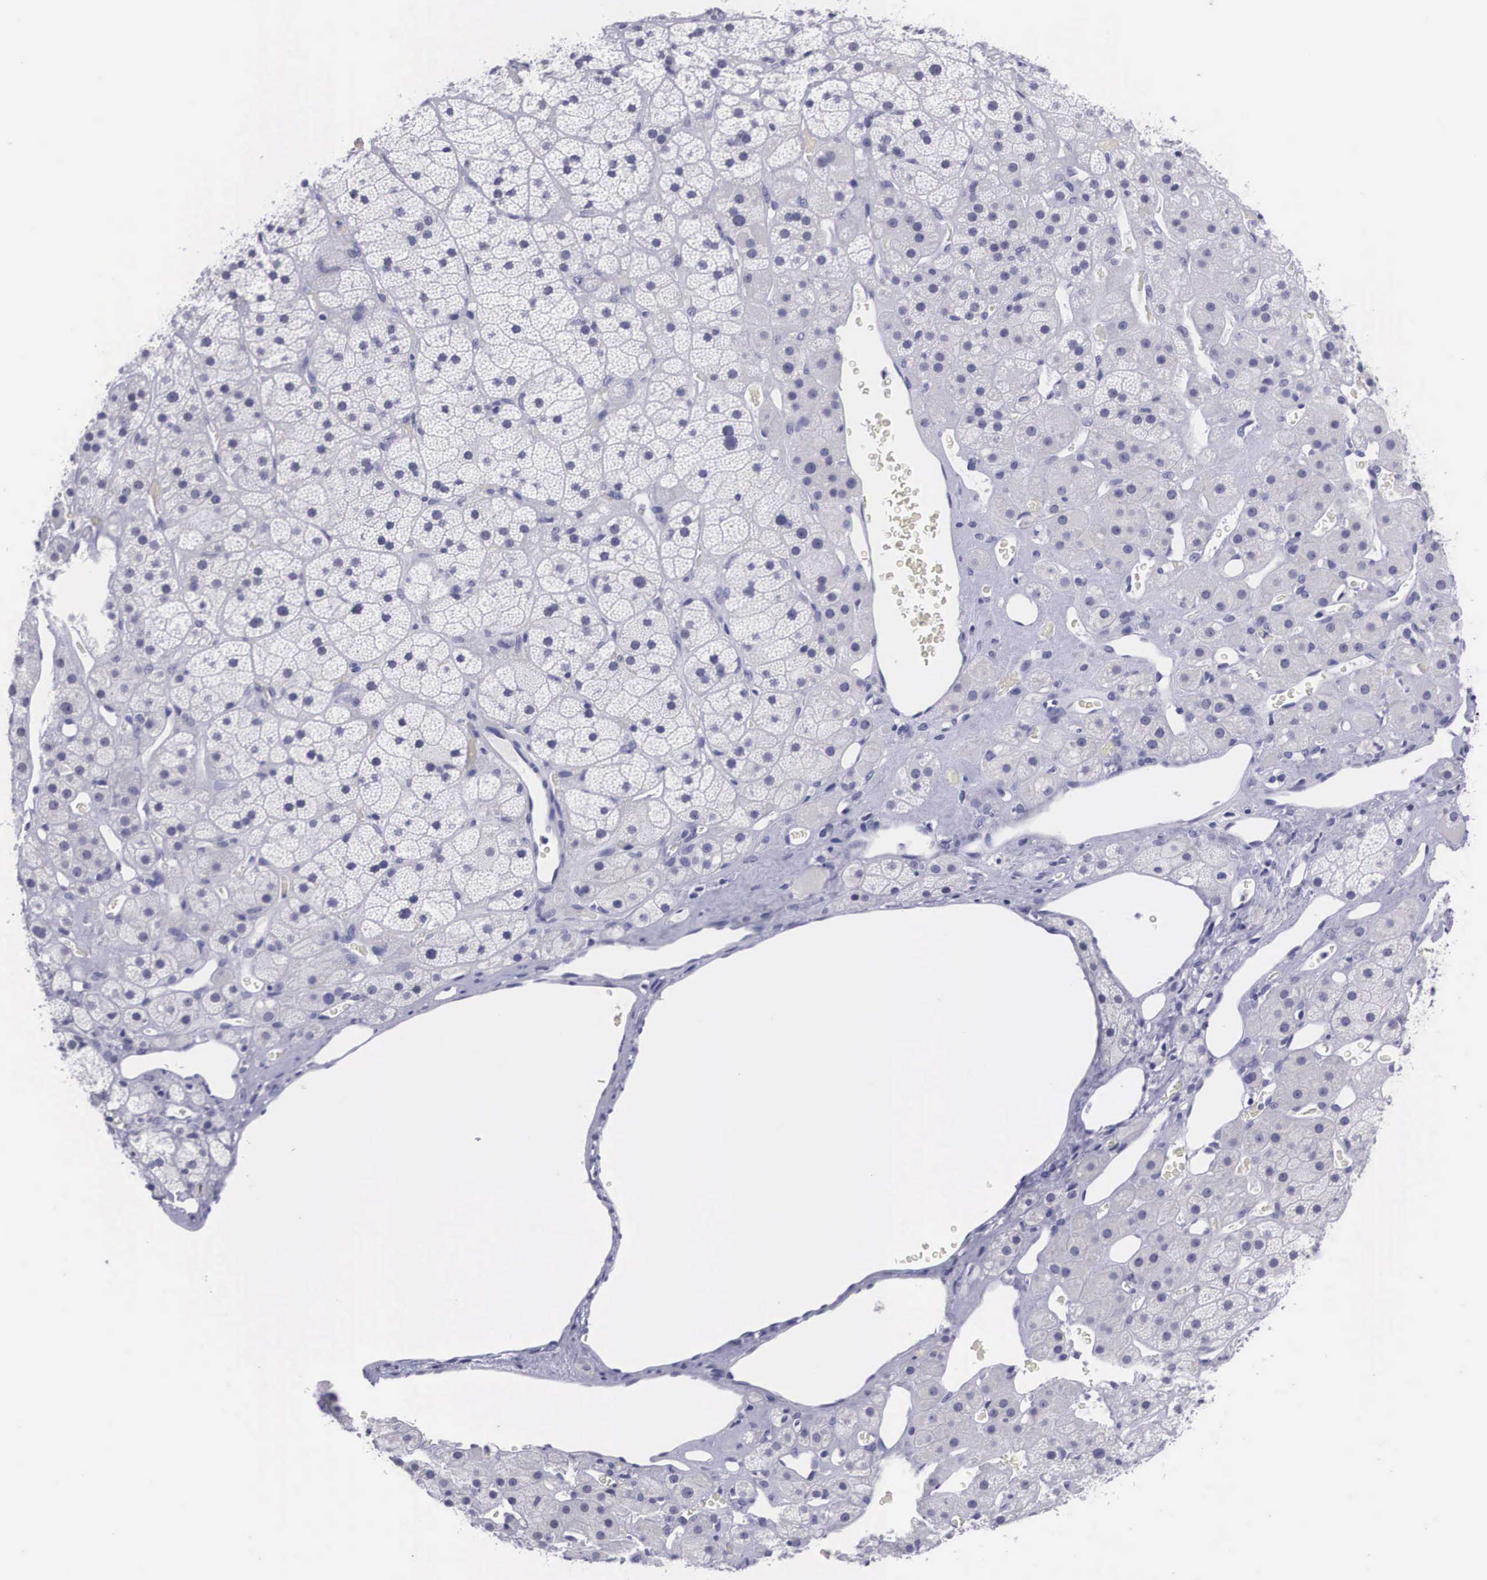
{"staining": {"intensity": "negative", "quantity": "none", "location": "none"}, "tissue": "adrenal gland", "cell_type": "Glandular cells", "image_type": "normal", "snomed": [{"axis": "morphology", "description": "Normal tissue, NOS"}, {"axis": "topography", "description": "Adrenal gland"}], "caption": "IHC of benign adrenal gland demonstrates no staining in glandular cells.", "gene": "C22orf31", "patient": {"sex": "male", "age": 57}}